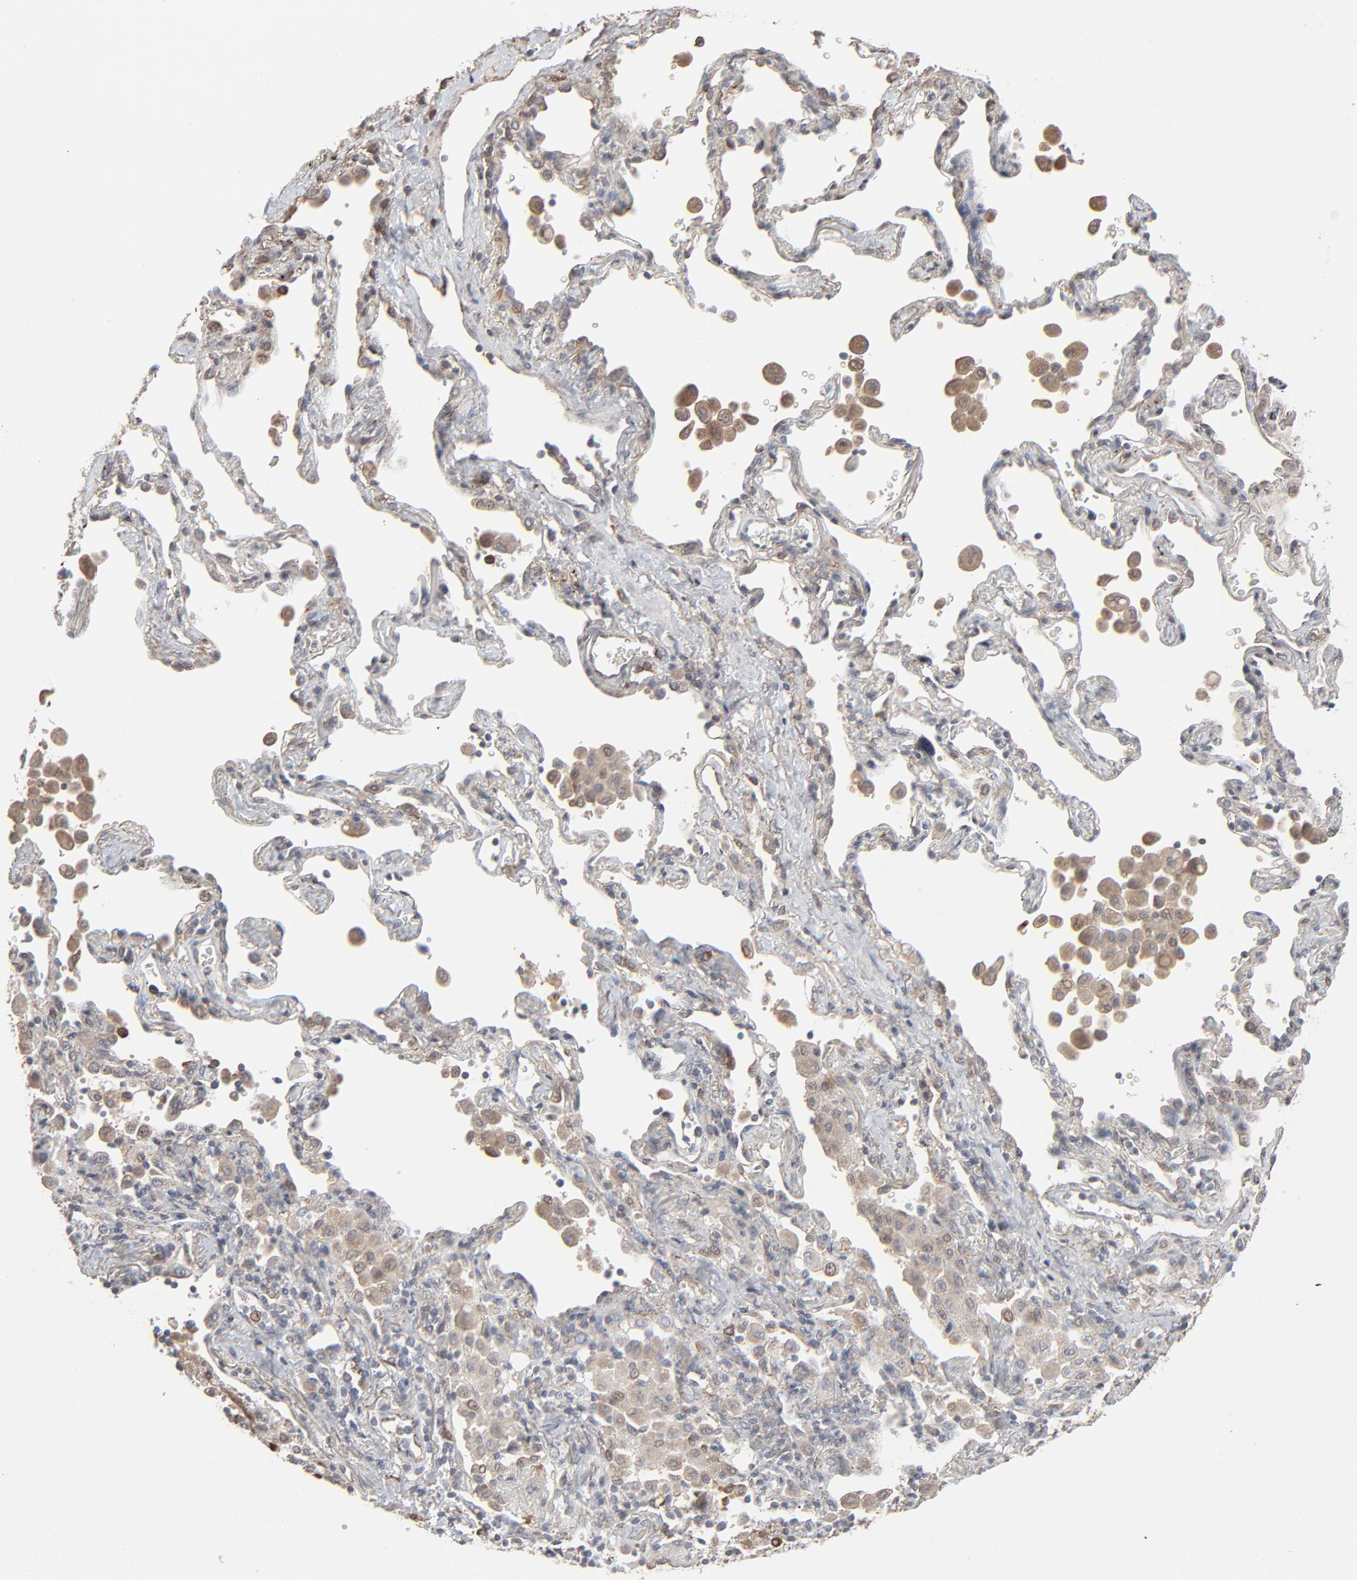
{"staining": {"intensity": "moderate", "quantity": "<25%", "location": "cytoplasmic/membranous"}, "tissue": "lung cancer", "cell_type": "Tumor cells", "image_type": "cancer", "snomed": [{"axis": "morphology", "description": "Squamous cell carcinoma, NOS"}, {"axis": "topography", "description": "Lung"}], "caption": "About <25% of tumor cells in human squamous cell carcinoma (lung) demonstrate moderate cytoplasmic/membranous protein positivity as visualized by brown immunohistochemical staining.", "gene": "CTNND1", "patient": {"sex": "female", "age": 67}}